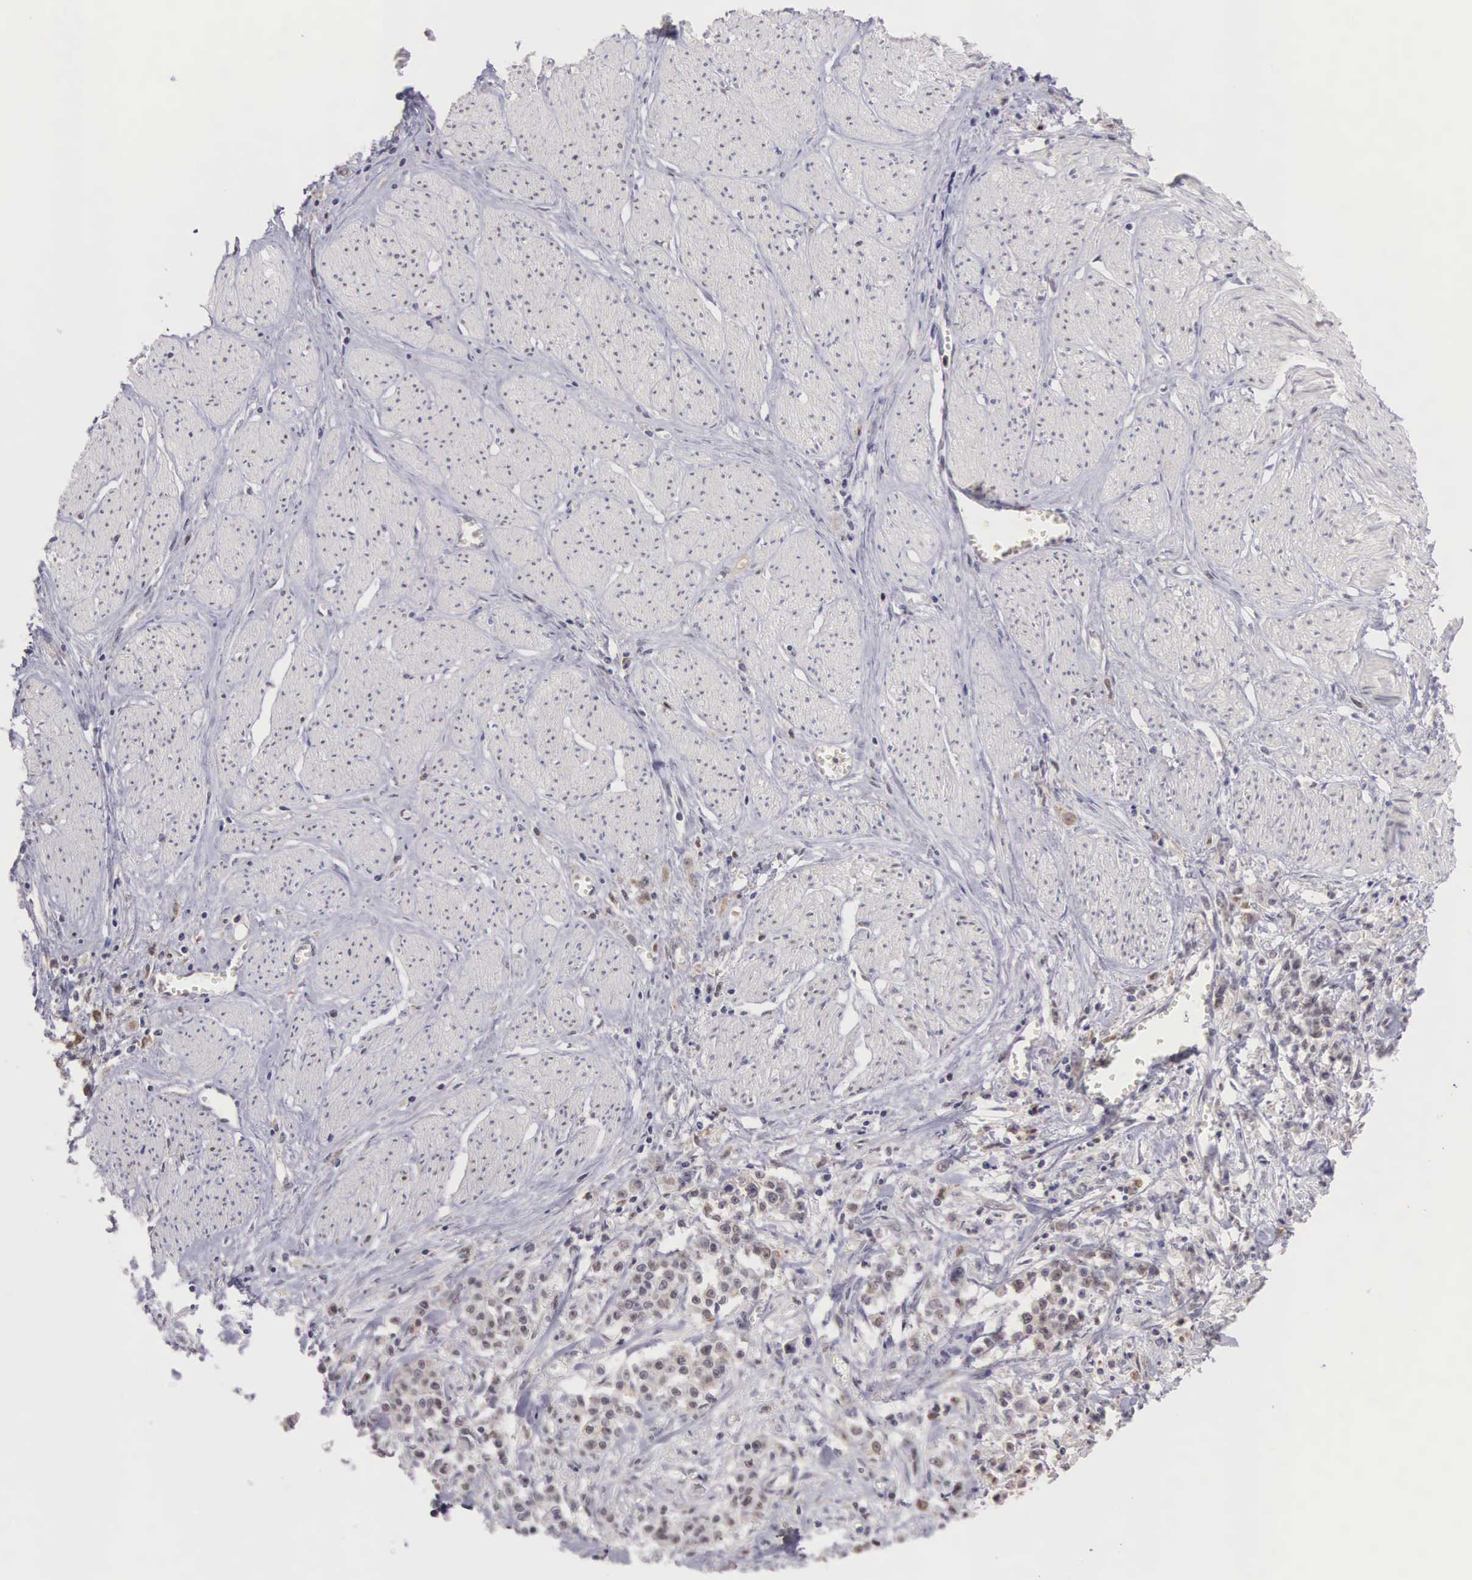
{"staining": {"intensity": "weak", "quantity": "<25%", "location": "nuclear"}, "tissue": "stomach cancer", "cell_type": "Tumor cells", "image_type": "cancer", "snomed": [{"axis": "morphology", "description": "Adenocarcinoma, NOS"}, {"axis": "topography", "description": "Stomach"}], "caption": "Immunohistochemical staining of stomach adenocarcinoma exhibits no significant staining in tumor cells. (Immunohistochemistry, brightfield microscopy, high magnification).", "gene": "GRK3", "patient": {"sex": "male", "age": 72}}